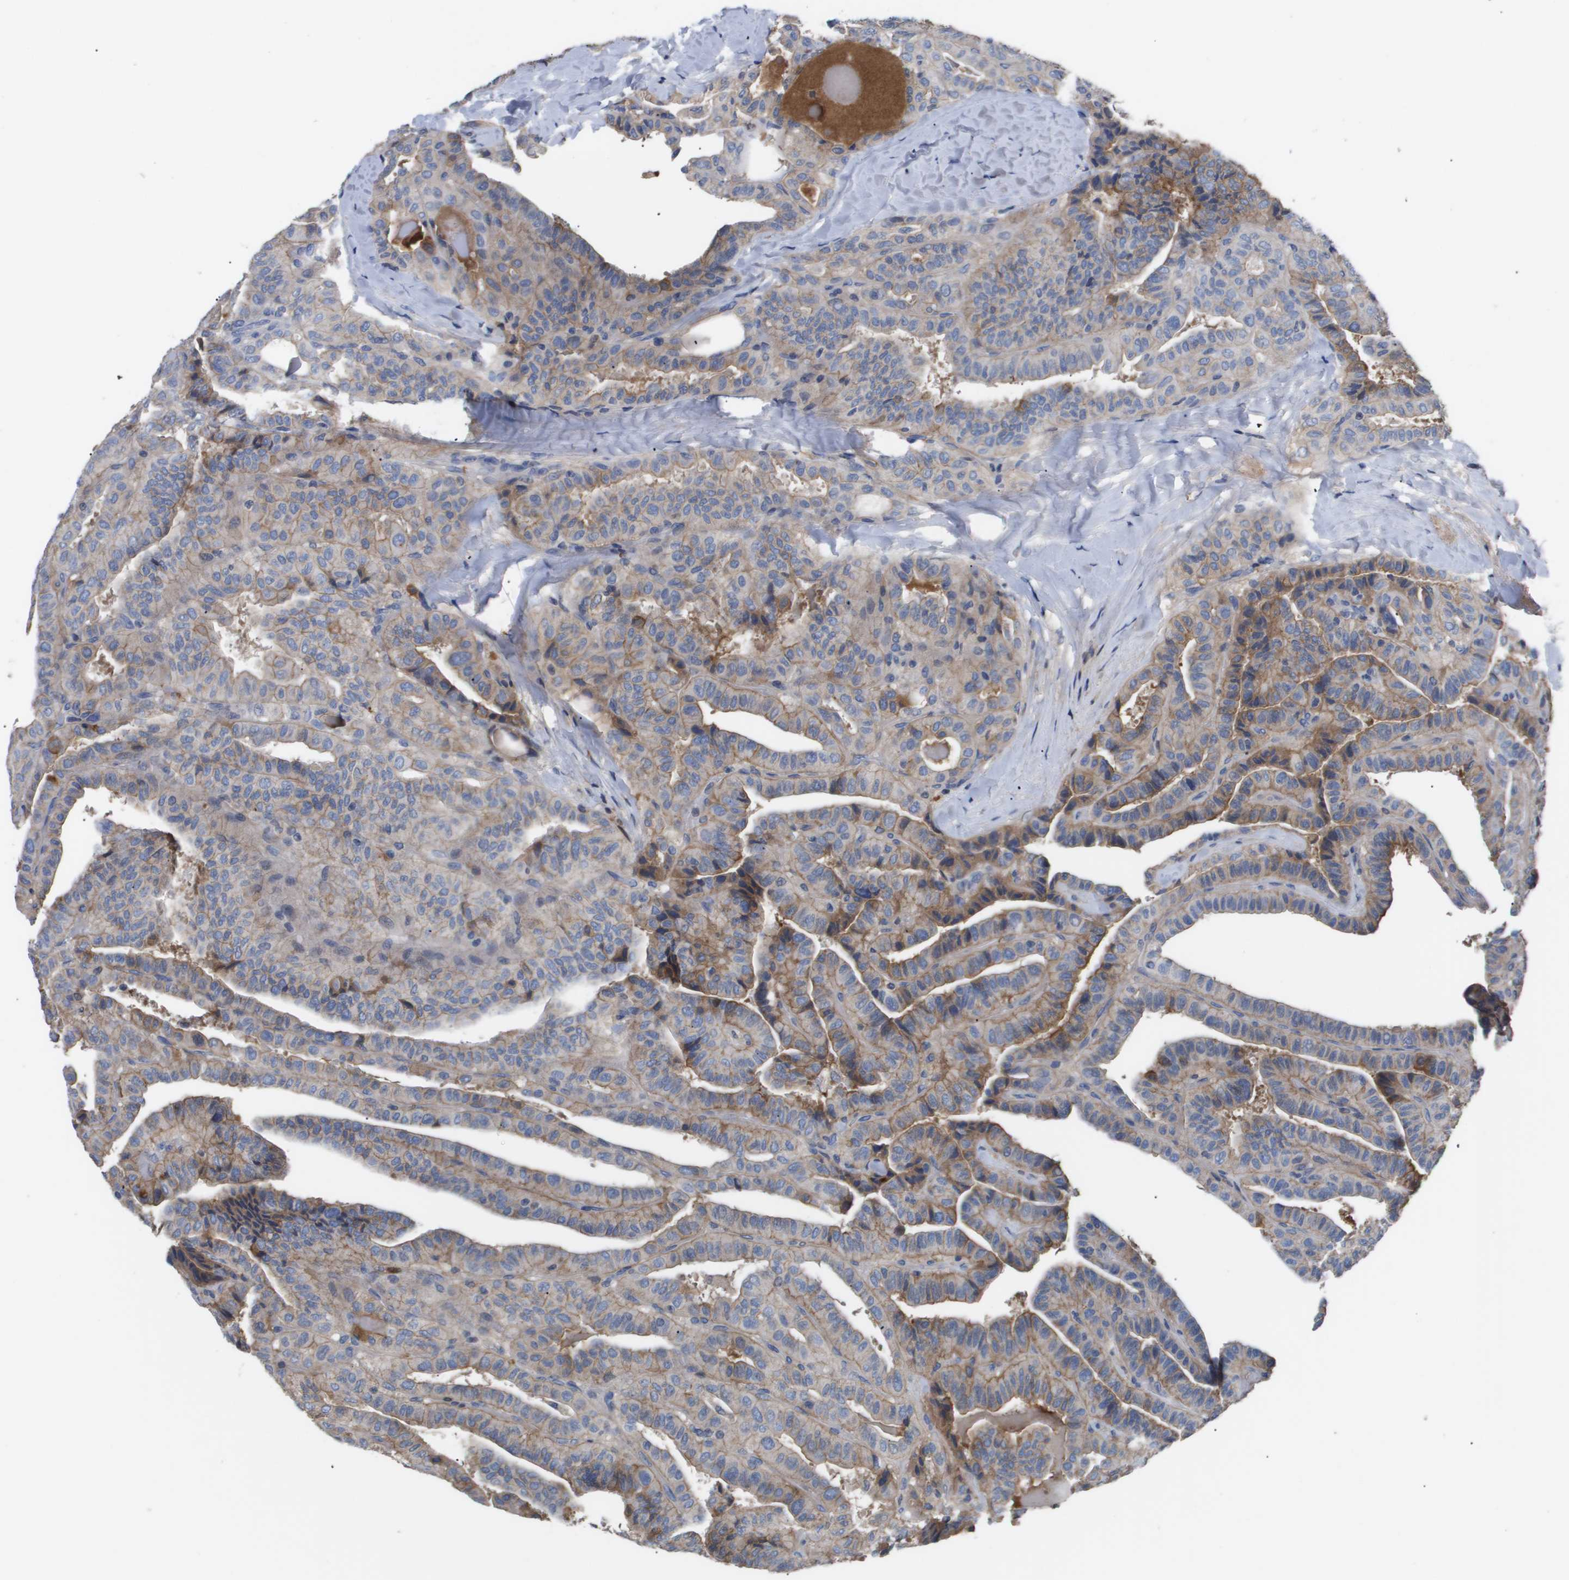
{"staining": {"intensity": "moderate", "quantity": "25%-75%", "location": "cytoplasmic/membranous"}, "tissue": "thyroid cancer", "cell_type": "Tumor cells", "image_type": "cancer", "snomed": [{"axis": "morphology", "description": "Papillary adenocarcinoma, NOS"}, {"axis": "topography", "description": "Thyroid gland"}], "caption": "Immunohistochemistry image of human thyroid cancer (papillary adenocarcinoma) stained for a protein (brown), which reveals medium levels of moderate cytoplasmic/membranous positivity in about 25%-75% of tumor cells.", "gene": "SERPINA6", "patient": {"sex": "male", "age": 77}}